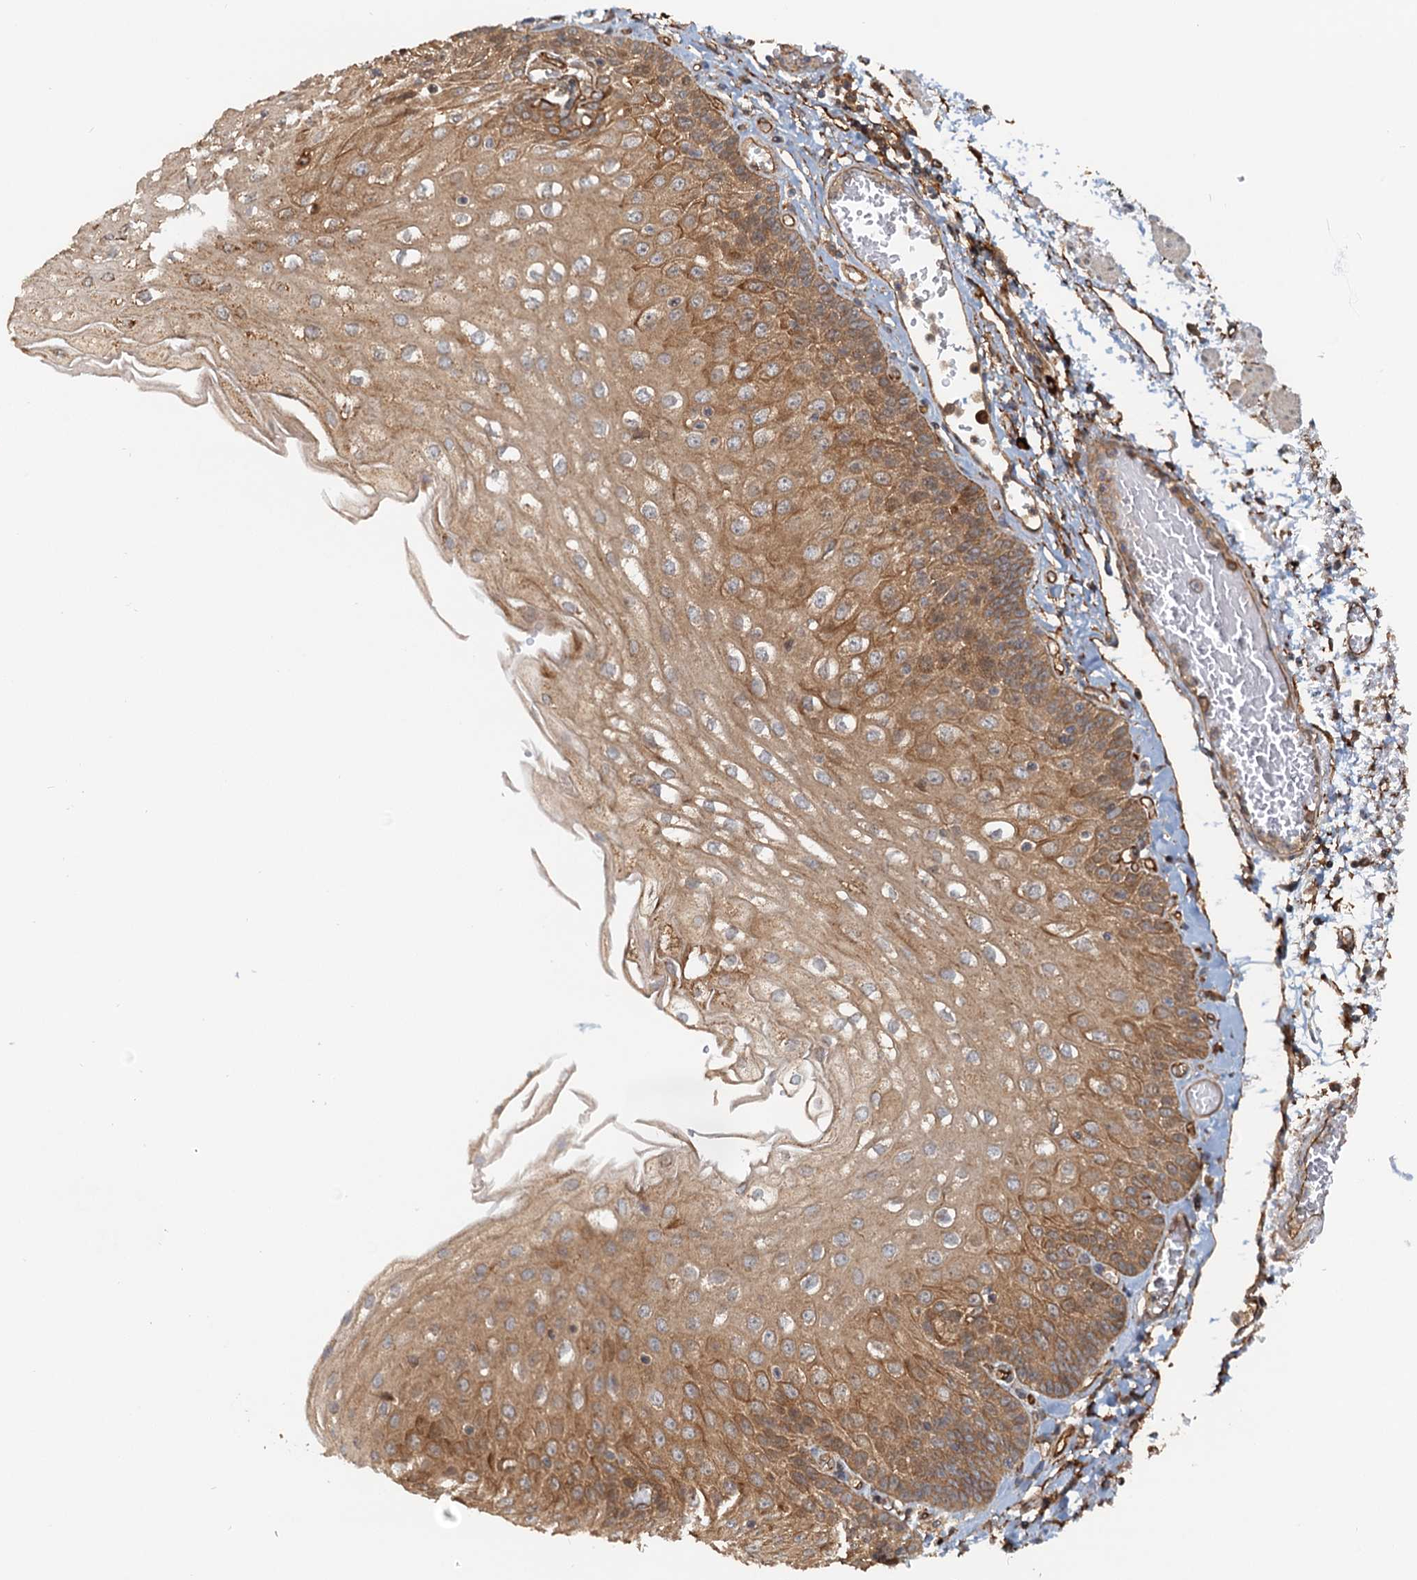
{"staining": {"intensity": "moderate", "quantity": ">75%", "location": "cytoplasmic/membranous"}, "tissue": "esophagus", "cell_type": "Squamous epithelial cells", "image_type": "normal", "snomed": [{"axis": "morphology", "description": "Normal tissue, NOS"}, {"axis": "topography", "description": "Esophagus"}], "caption": "This is an image of immunohistochemistry (IHC) staining of unremarkable esophagus, which shows moderate staining in the cytoplasmic/membranous of squamous epithelial cells.", "gene": "NIPAL3", "patient": {"sex": "male", "age": 81}}